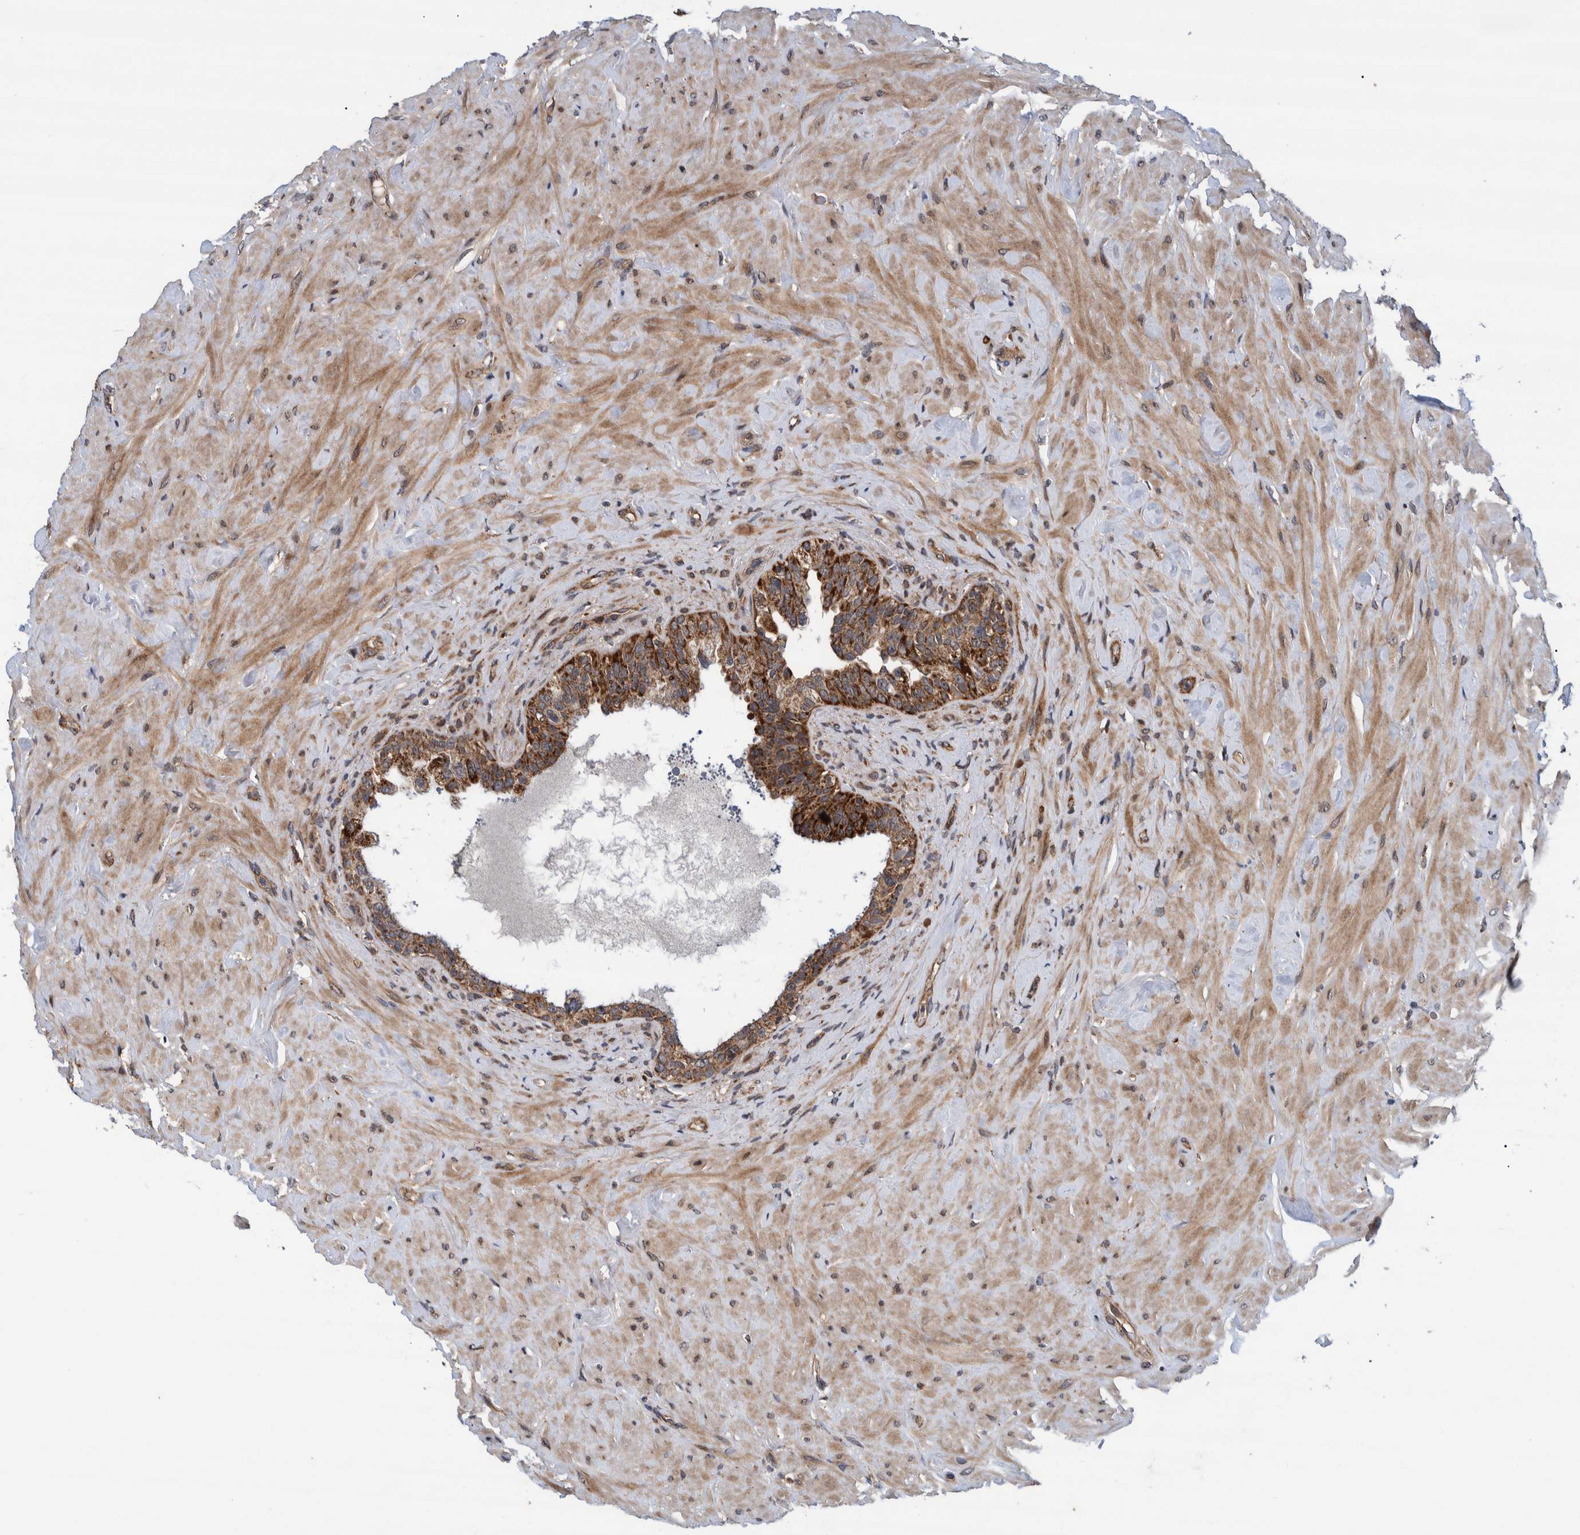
{"staining": {"intensity": "moderate", "quantity": ">75%", "location": "cytoplasmic/membranous"}, "tissue": "seminal vesicle", "cell_type": "Glandular cells", "image_type": "normal", "snomed": [{"axis": "morphology", "description": "Normal tissue, NOS"}, {"axis": "topography", "description": "Seminal veicle"}], "caption": "Brown immunohistochemical staining in normal seminal vesicle shows moderate cytoplasmic/membranous expression in approximately >75% of glandular cells.", "gene": "MRPS7", "patient": {"sex": "male", "age": 68}}